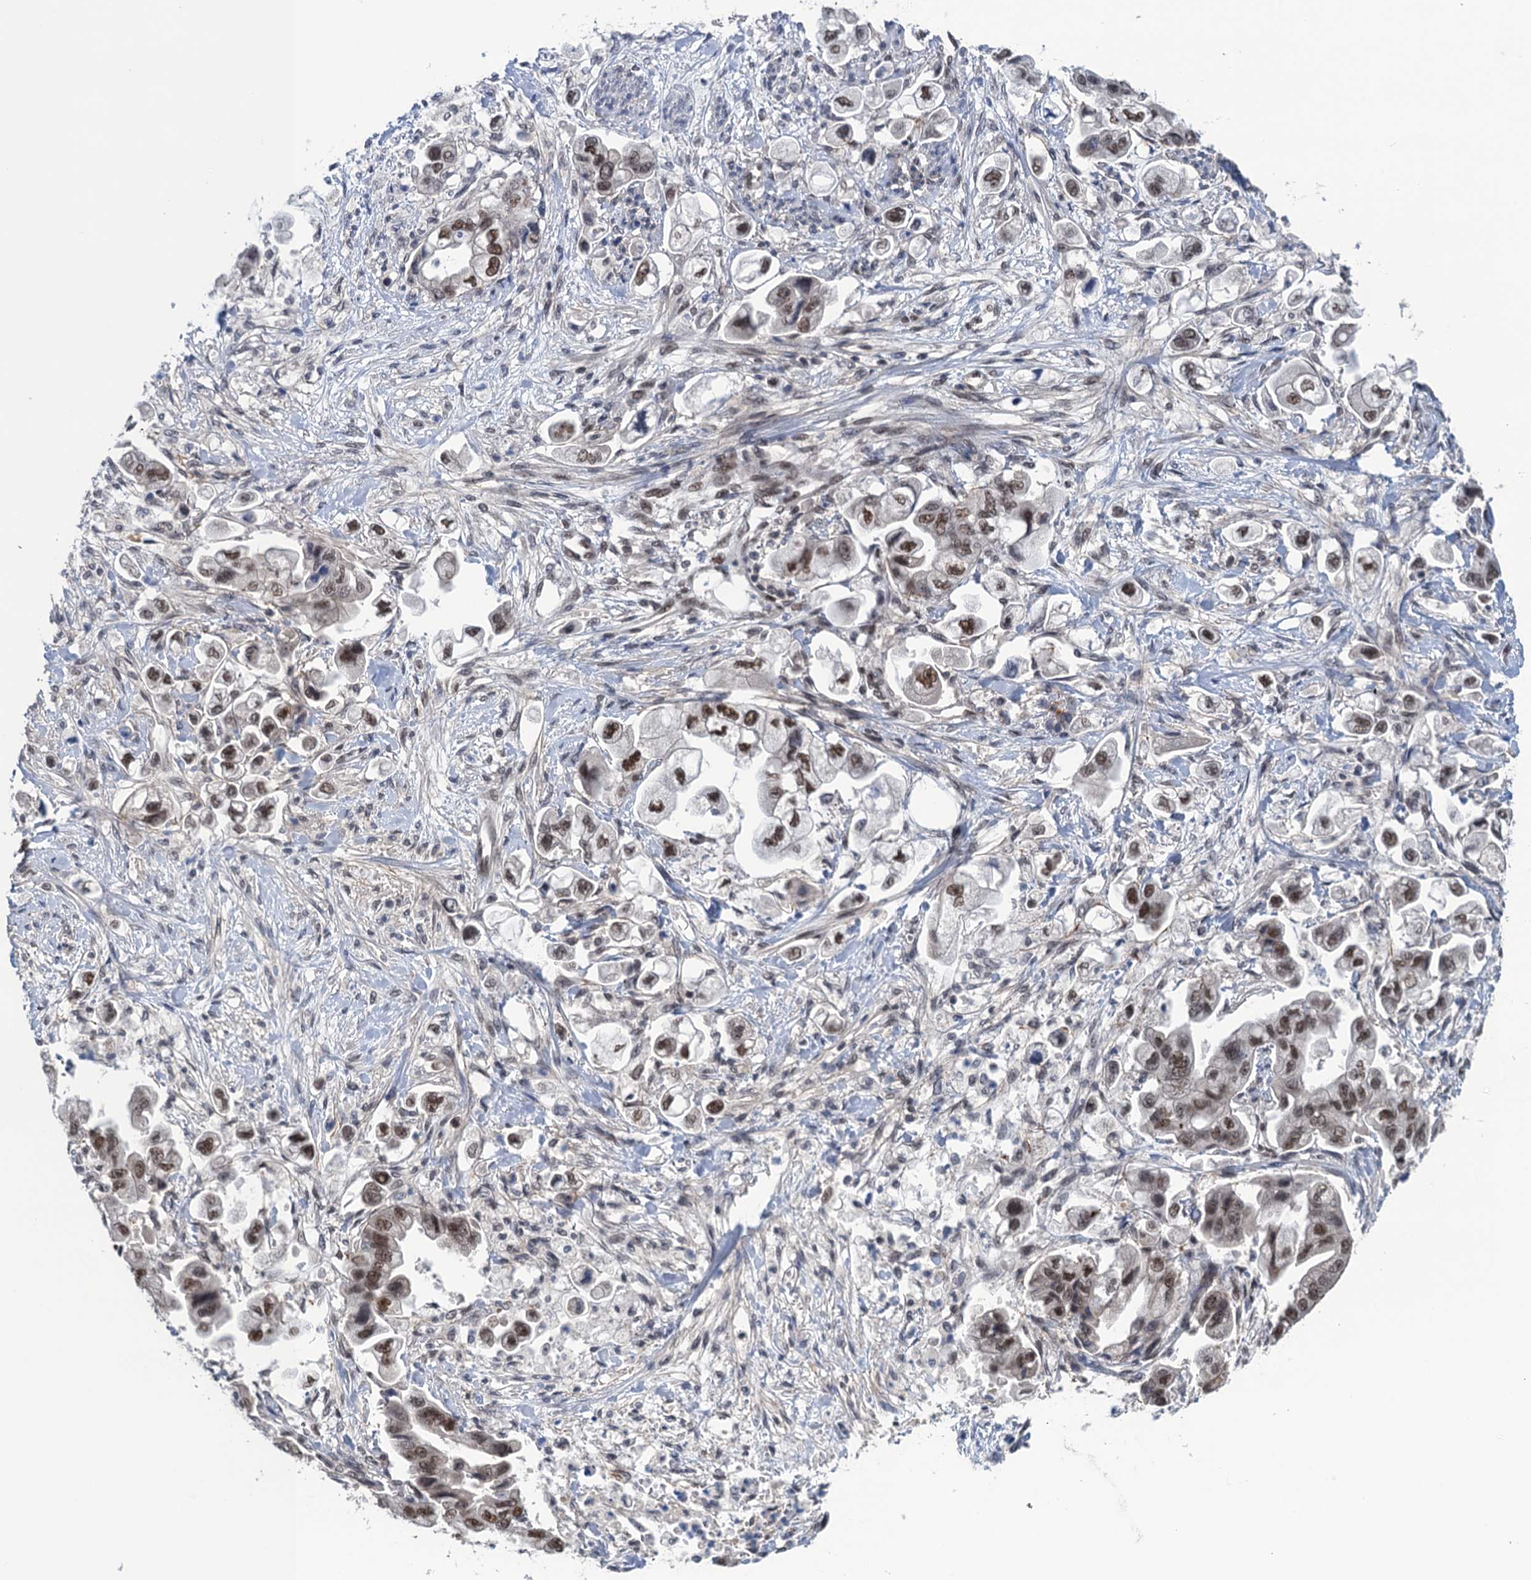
{"staining": {"intensity": "moderate", "quantity": ">75%", "location": "nuclear"}, "tissue": "stomach cancer", "cell_type": "Tumor cells", "image_type": "cancer", "snomed": [{"axis": "morphology", "description": "Adenocarcinoma, NOS"}, {"axis": "topography", "description": "Stomach"}], "caption": "Immunohistochemical staining of human adenocarcinoma (stomach) exhibits medium levels of moderate nuclear expression in approximately >75% of tumor cells.", "gene": "SAE1", "patient": {"sex": "male", "age": 62}}